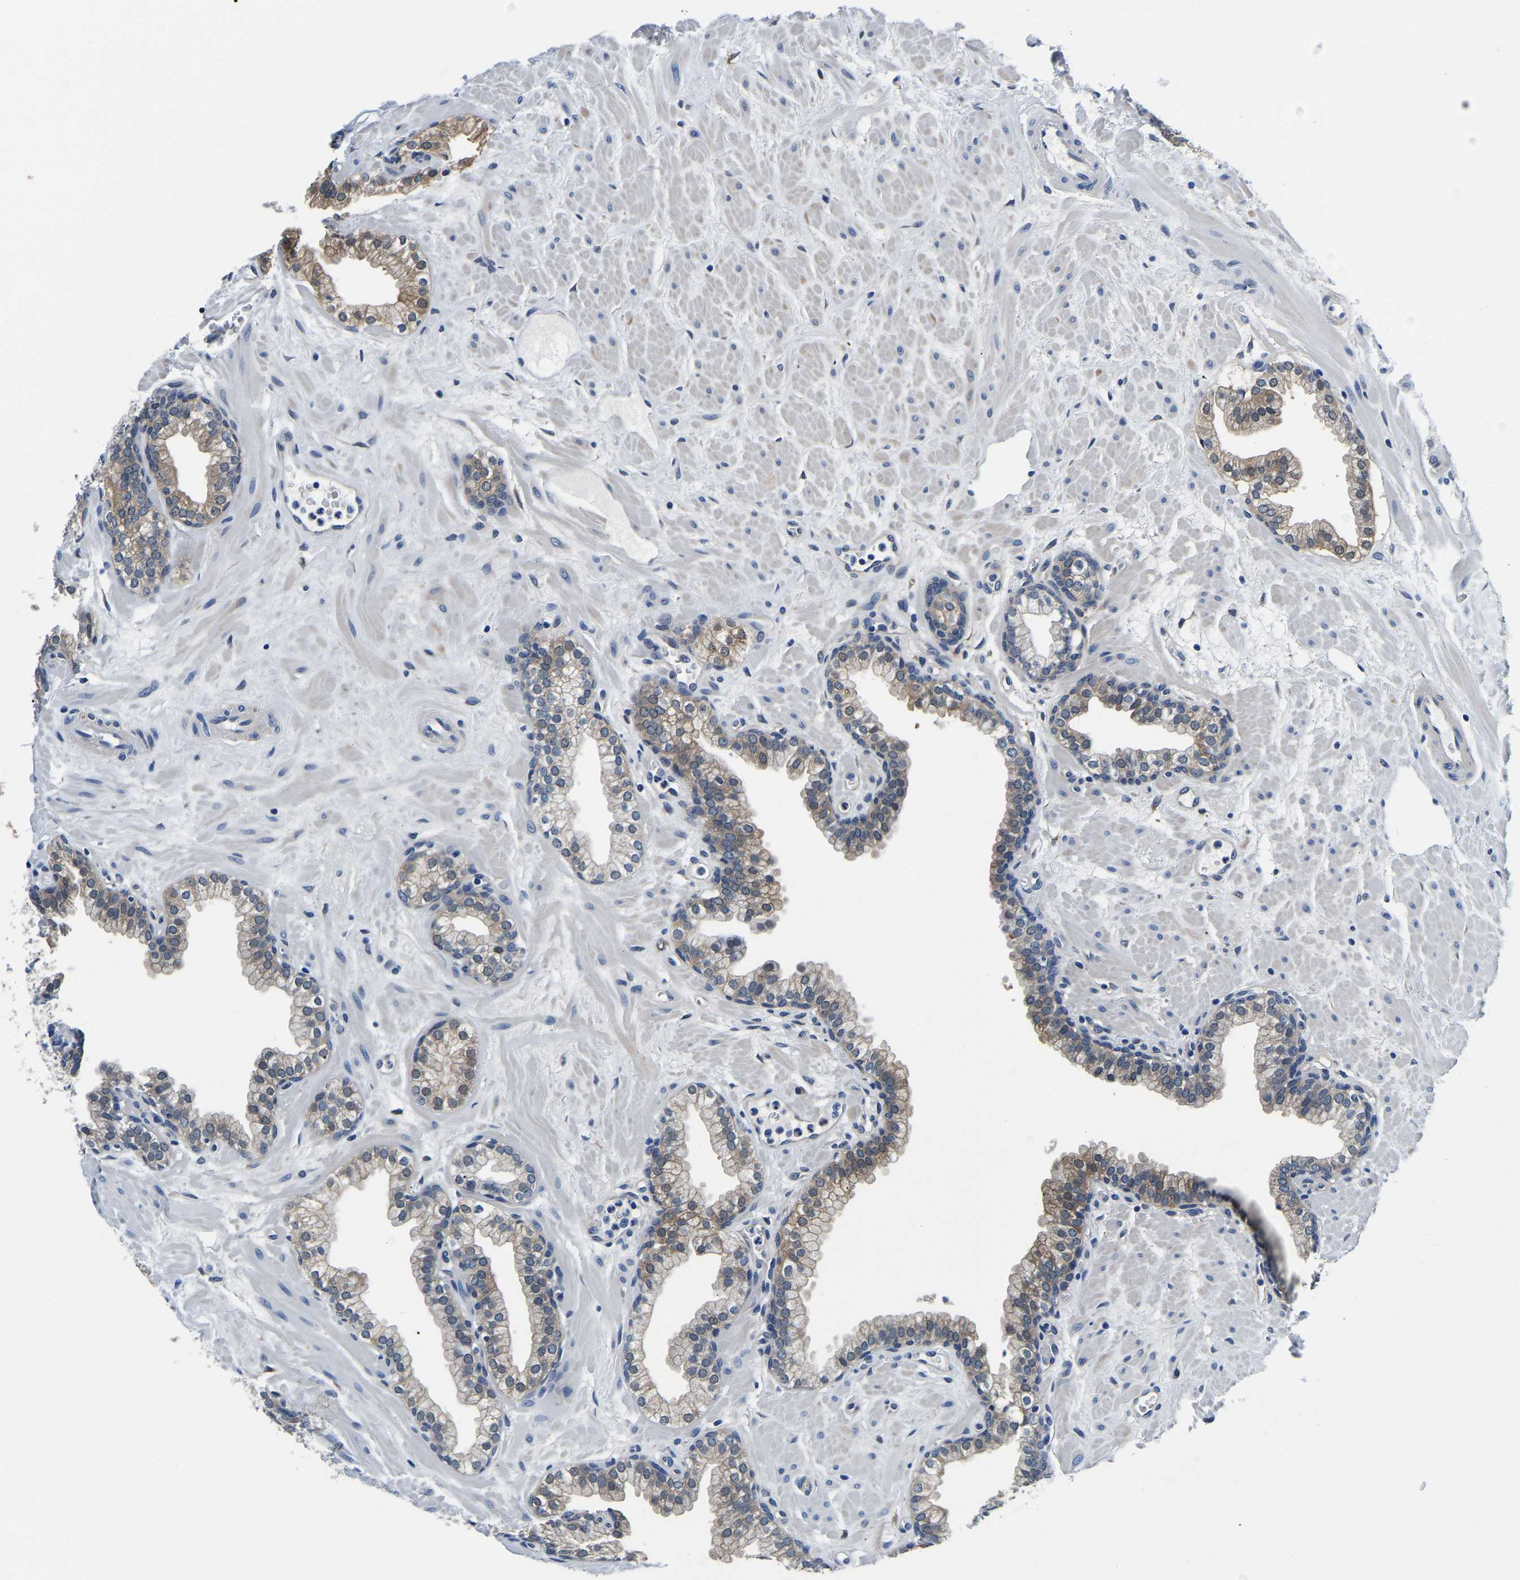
{"staining": {"intensity": "moderate", "quantity": ">75%", "location": "cytoplasmic/membranous"}, "tissue": "prostate", "cell_type": "Glandular cells", "image_type": "normal", "snomed": [{"axis": "morphology", "description": "Normal tissue, NOS"}, {"axis": "morphology", "description": "Urothelial carcinoma, Low grade"}, {"axis": "topography", "description": "Urinary bladder"}, {"axis": "topography", "description": "Prostate"}], "caption": "A histopathology image of human prostate stained for a protein demonstrates moderate cytoplasmic/membranous brown staining in glandular cells. (Stains: DAB in brown, nuclei in blue, Microscopy: brightfield microscopy at high magnification).", "gene": "ACO1", "patient": {"sex": "male", "age": 60}}